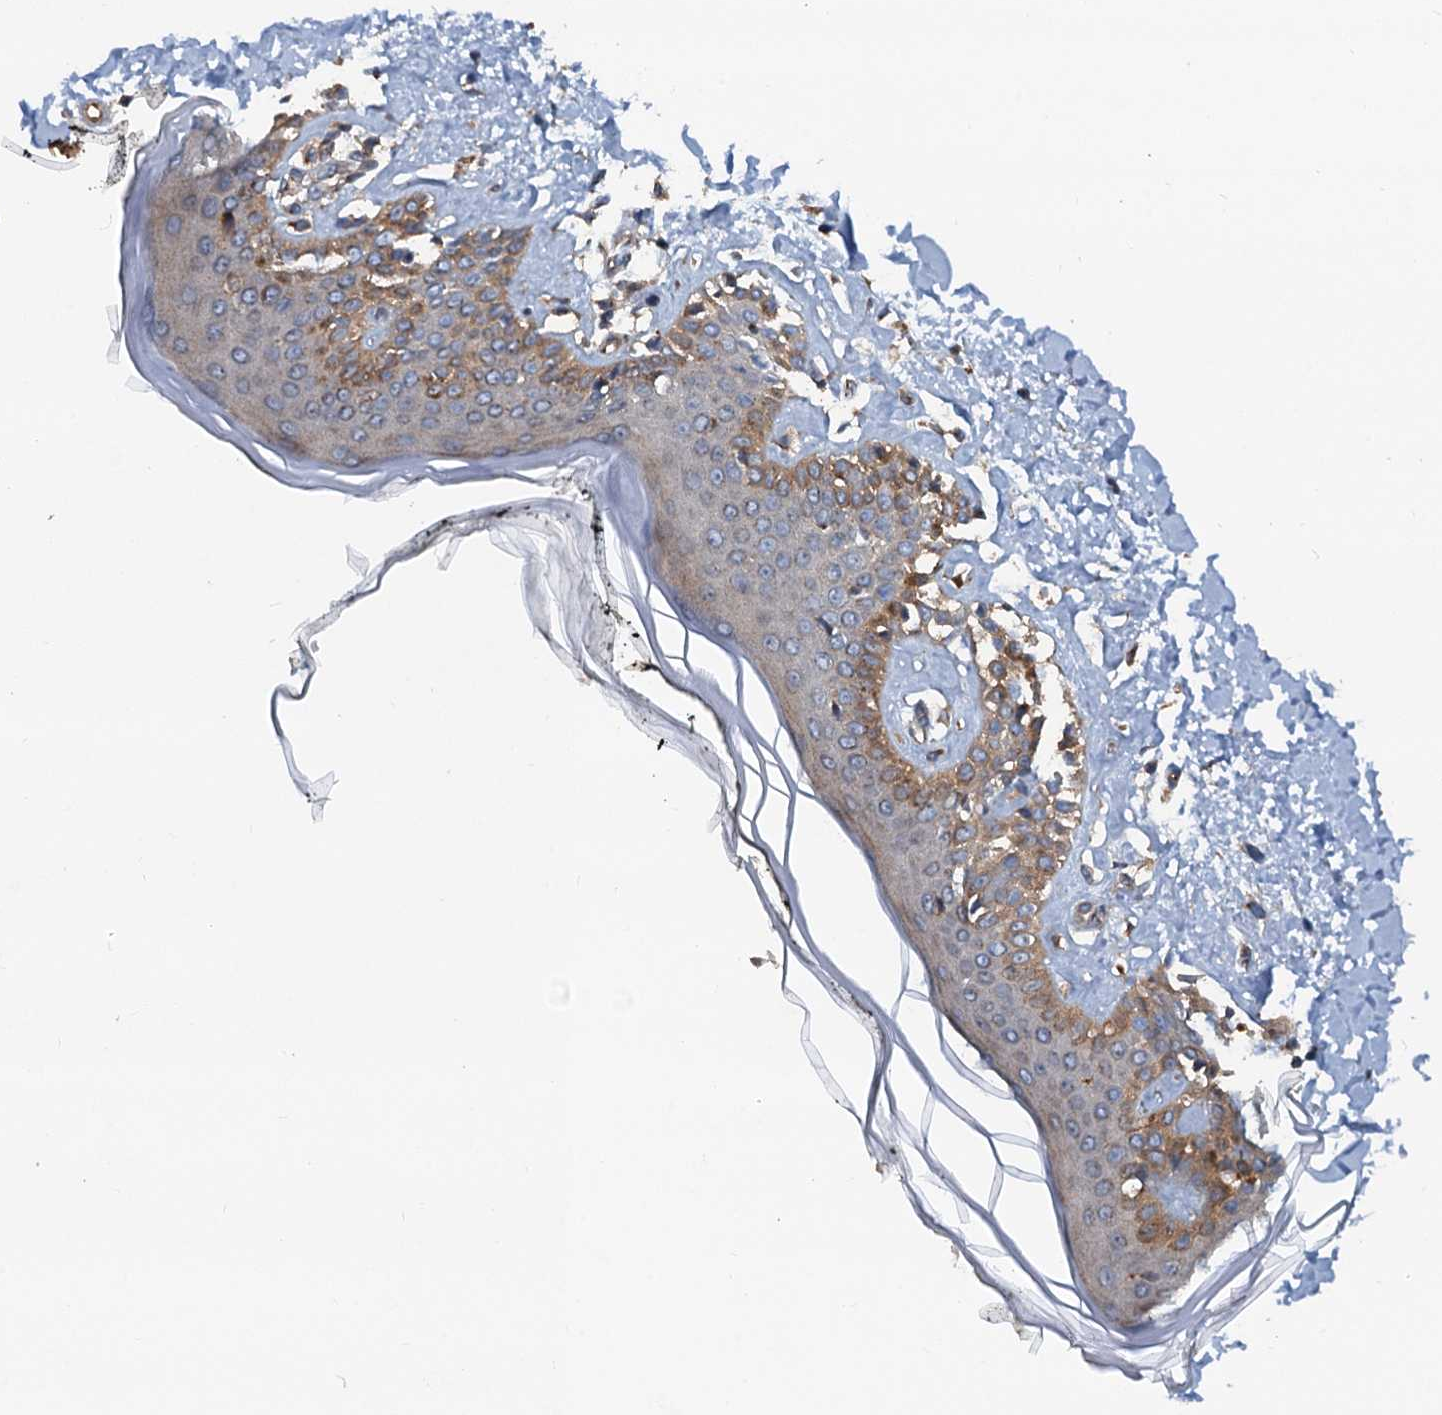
{"staining": {"intensity": "moderate", "quantity": "25%-75%", "location": "cytoplasmic/membranous"}, "tissue": "skin", "cell_type": "Fibroblasts", "image_type": "normal", "snomed": [{"axis": "morphology", "description": "Normal tissue, NOS"}, {"axis": "topography", "description": "Skin"}], "caption": "Immunohistochemistry (DAB (3,3'-diaminobenzidine)) staining of unremarkable skin displays moderate cytoplasmic/membranous protein positivity in approximately 25%-75% of fibroblasts. Nuclei are stained in blue.", "gene": "COG3", "patient": {"sex": "female", "age": 64}}